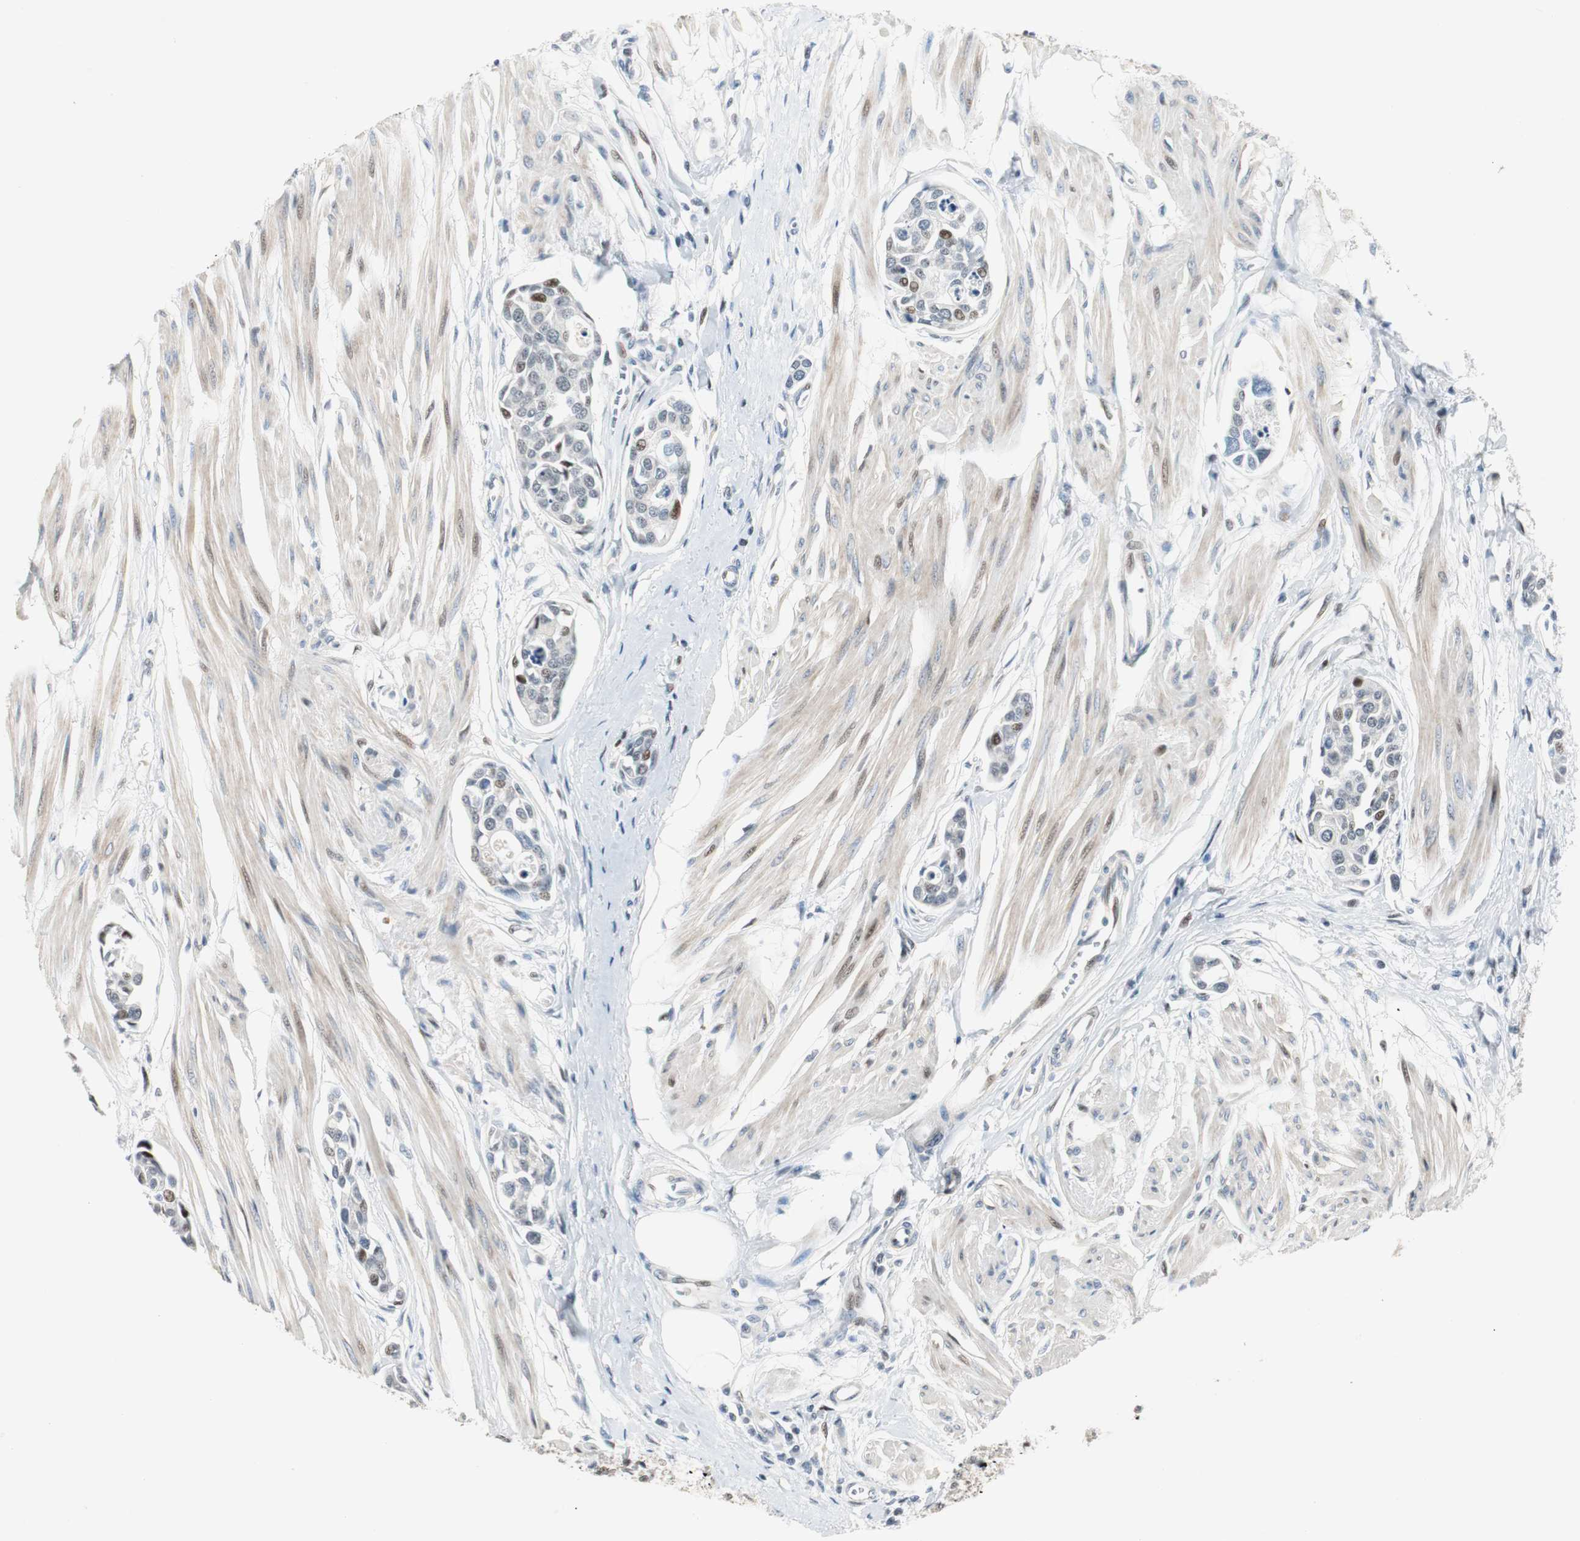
{"staining": {"intensity": "moderate", "quantity": "<25%", "location": "nuclear"}, "tissue": "urothelial cancer", "cell_type": "Tumor cells", "image_type": "cancer", "snomed": [{"axis": "morphology", "description": "Urothelial carcinoma, High grade"}, {"axis": "topography", "description": "Urinary bladder"}], "caption": "Immunohistochemical staining of human urothelial carcinoma (high-grade) displays low levels of moderate nuclear expression in about <25% of tumor cells.", "gene": "RAD1", "patient": {"sex": "male", "age": 78}}